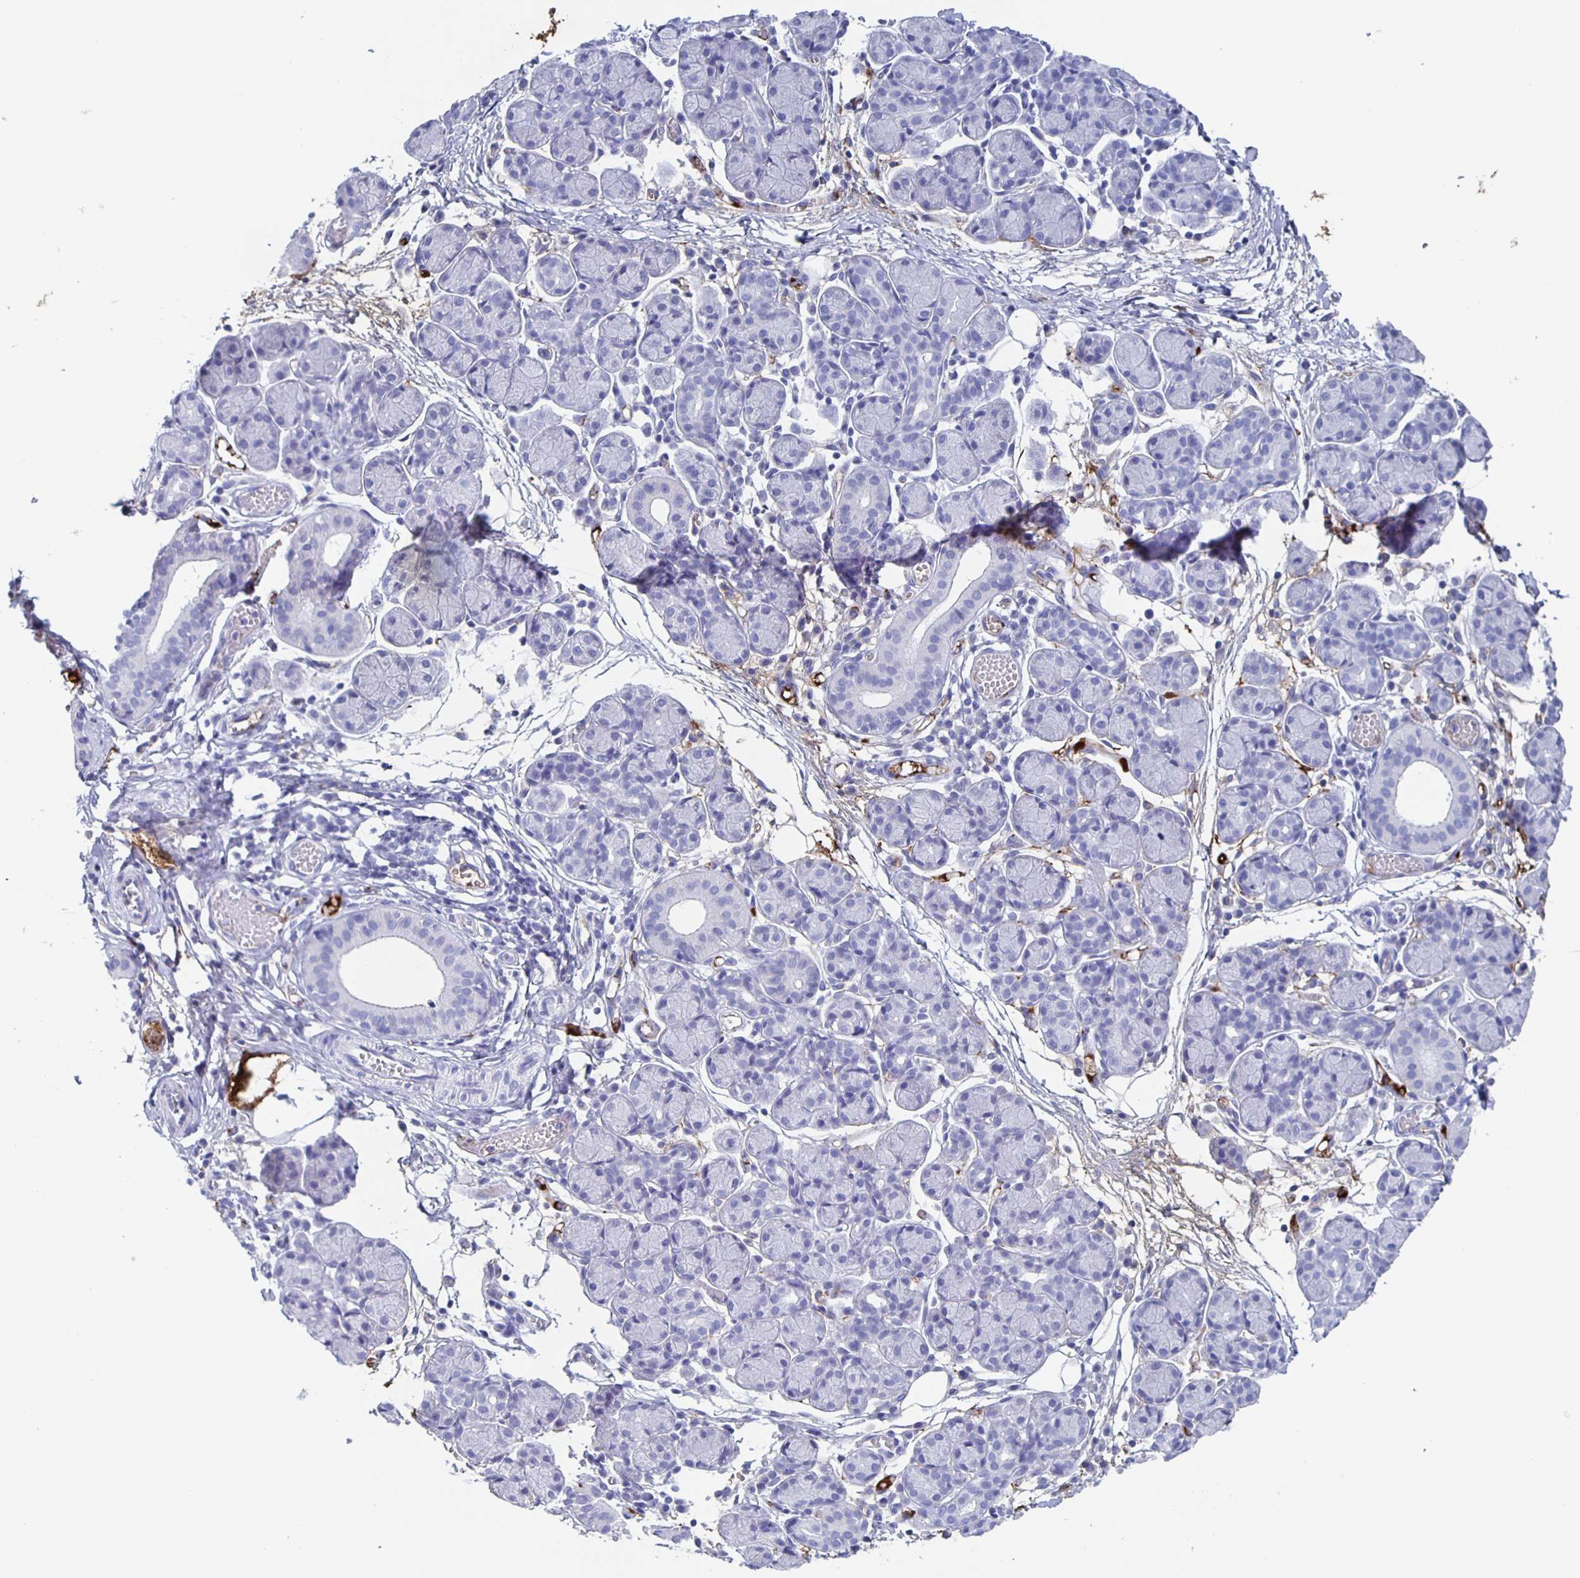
{"staining": {"intensity": "negative", "quantity": "none", "location": "none"}, "tissue": "salivary gland", "cell_type": "Glandular cells", "image_type": "normal", "snomed": [{"axis": "morphology", "description": "Normal tissue, NOS"}, {"axis": "morphology", "description": "Inflammation, NOS"}, {"axis": "topography", "description": "Lymph node"}, {"axis": "topography", "description": "Salivary gland"}], "caption": "This photomicrograph is of benign salivary gland stained with immunohistochemistry (IHC) to label a protein in brown with the nuclei are counter-stained blue. There is no positivity in glandular cells. (DAB immunohistochemistry visualized using brightfield microscopy, high magnification).", "gene": "FGA", "patient": {"sex": "male", "age": 3}}